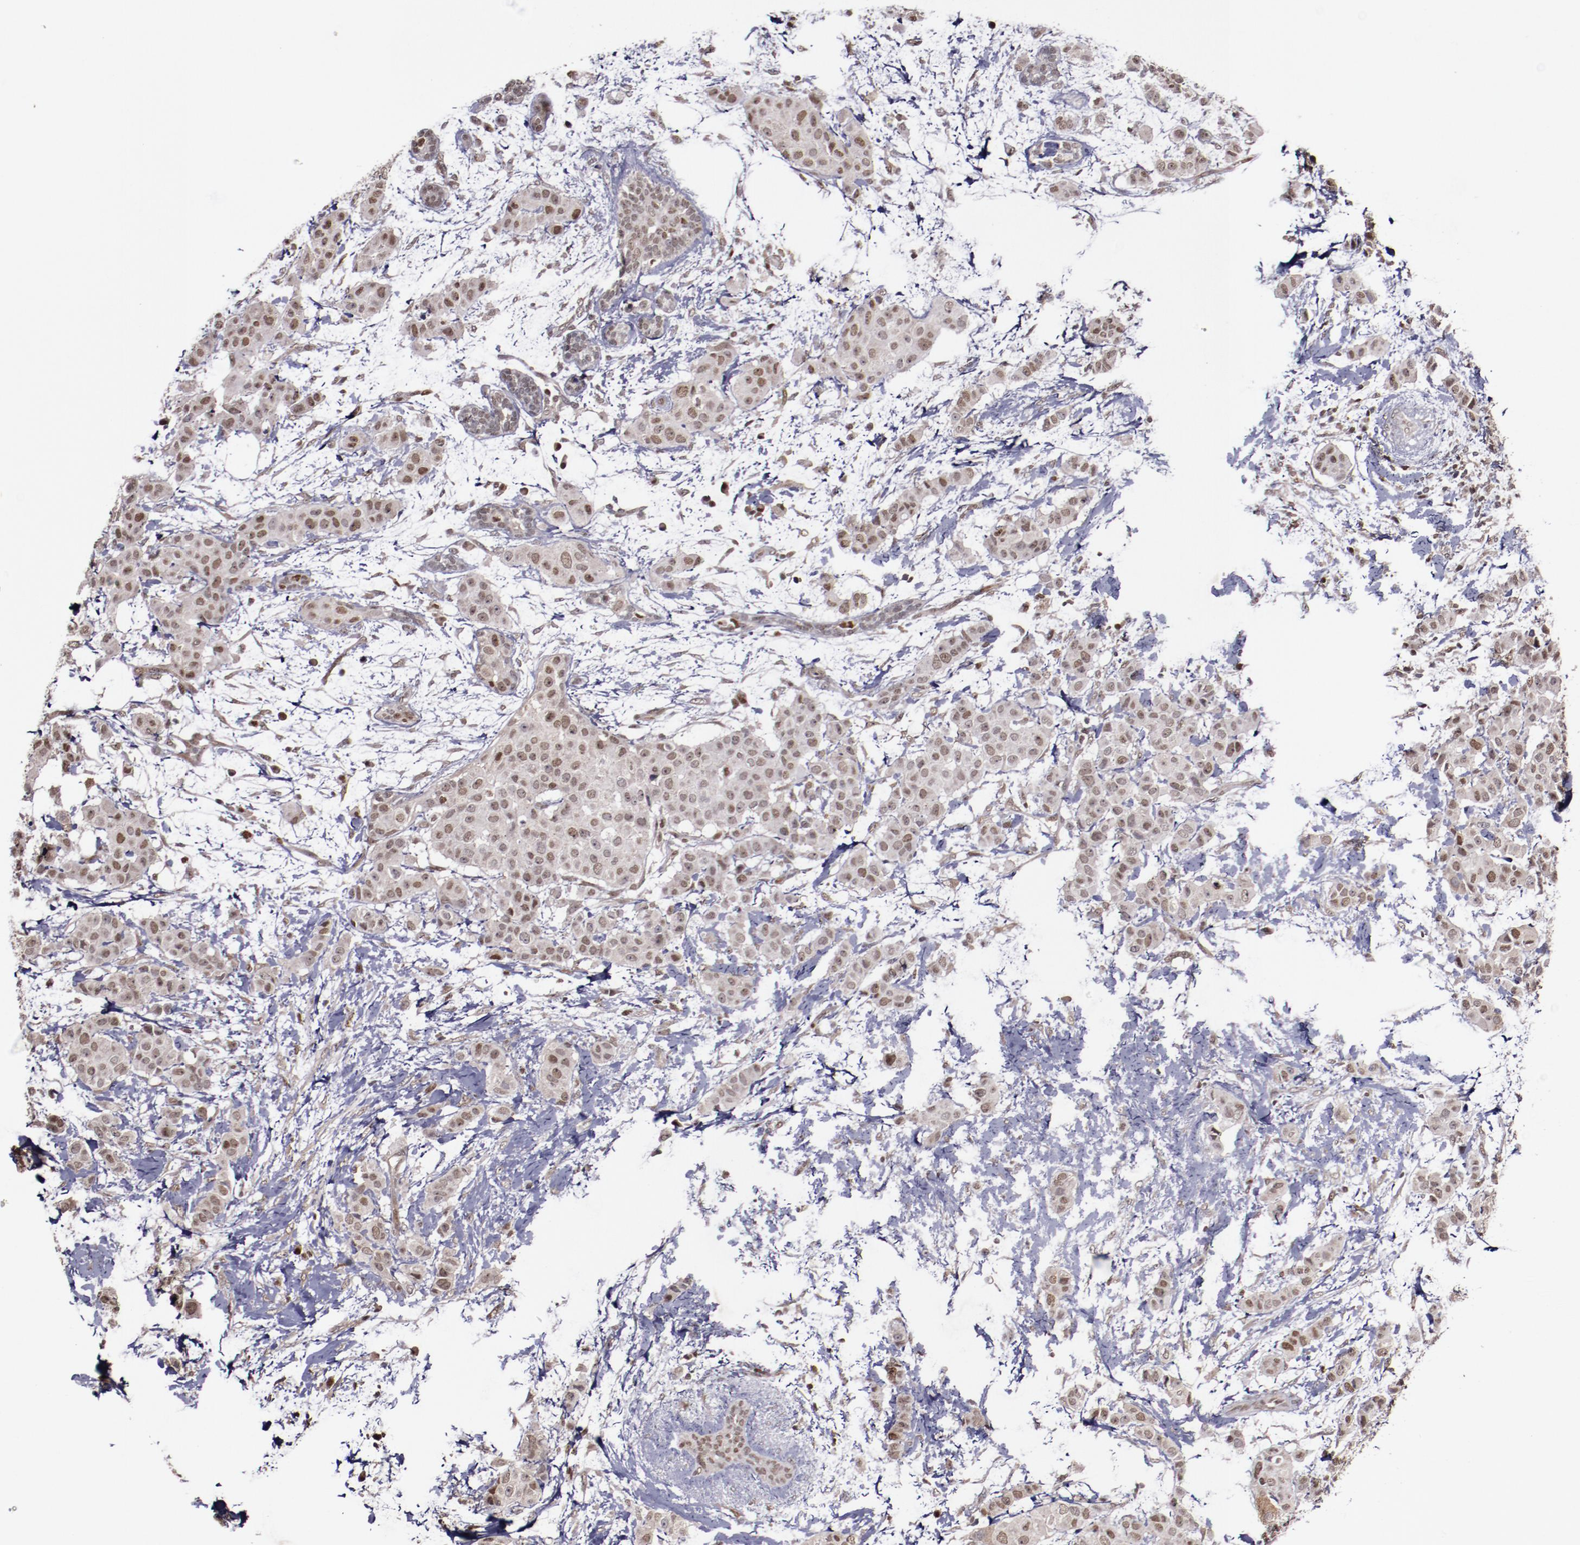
{"staining": {"intensity": "moderate", "quantity": ">75%", "location": "nuclear"}, "tissue": "breast cancer", "cell_type": "Tumor cells", "image_type": "cancer", "snomed": [{"axis": "morphology", "description": "Duct carcinoma"}, {"axis": "topography", "description": "Breast"}], "caption": "High-power microscopy captured an immunohistochemistry (IHC) micrograph of breast cancer (invasive ductal carcinoma), revealing moderate nuclear expression in approximately >75% of tumor cells.", "gene": "CHEK2", "patient": {"sex": "female", "age": 40}}